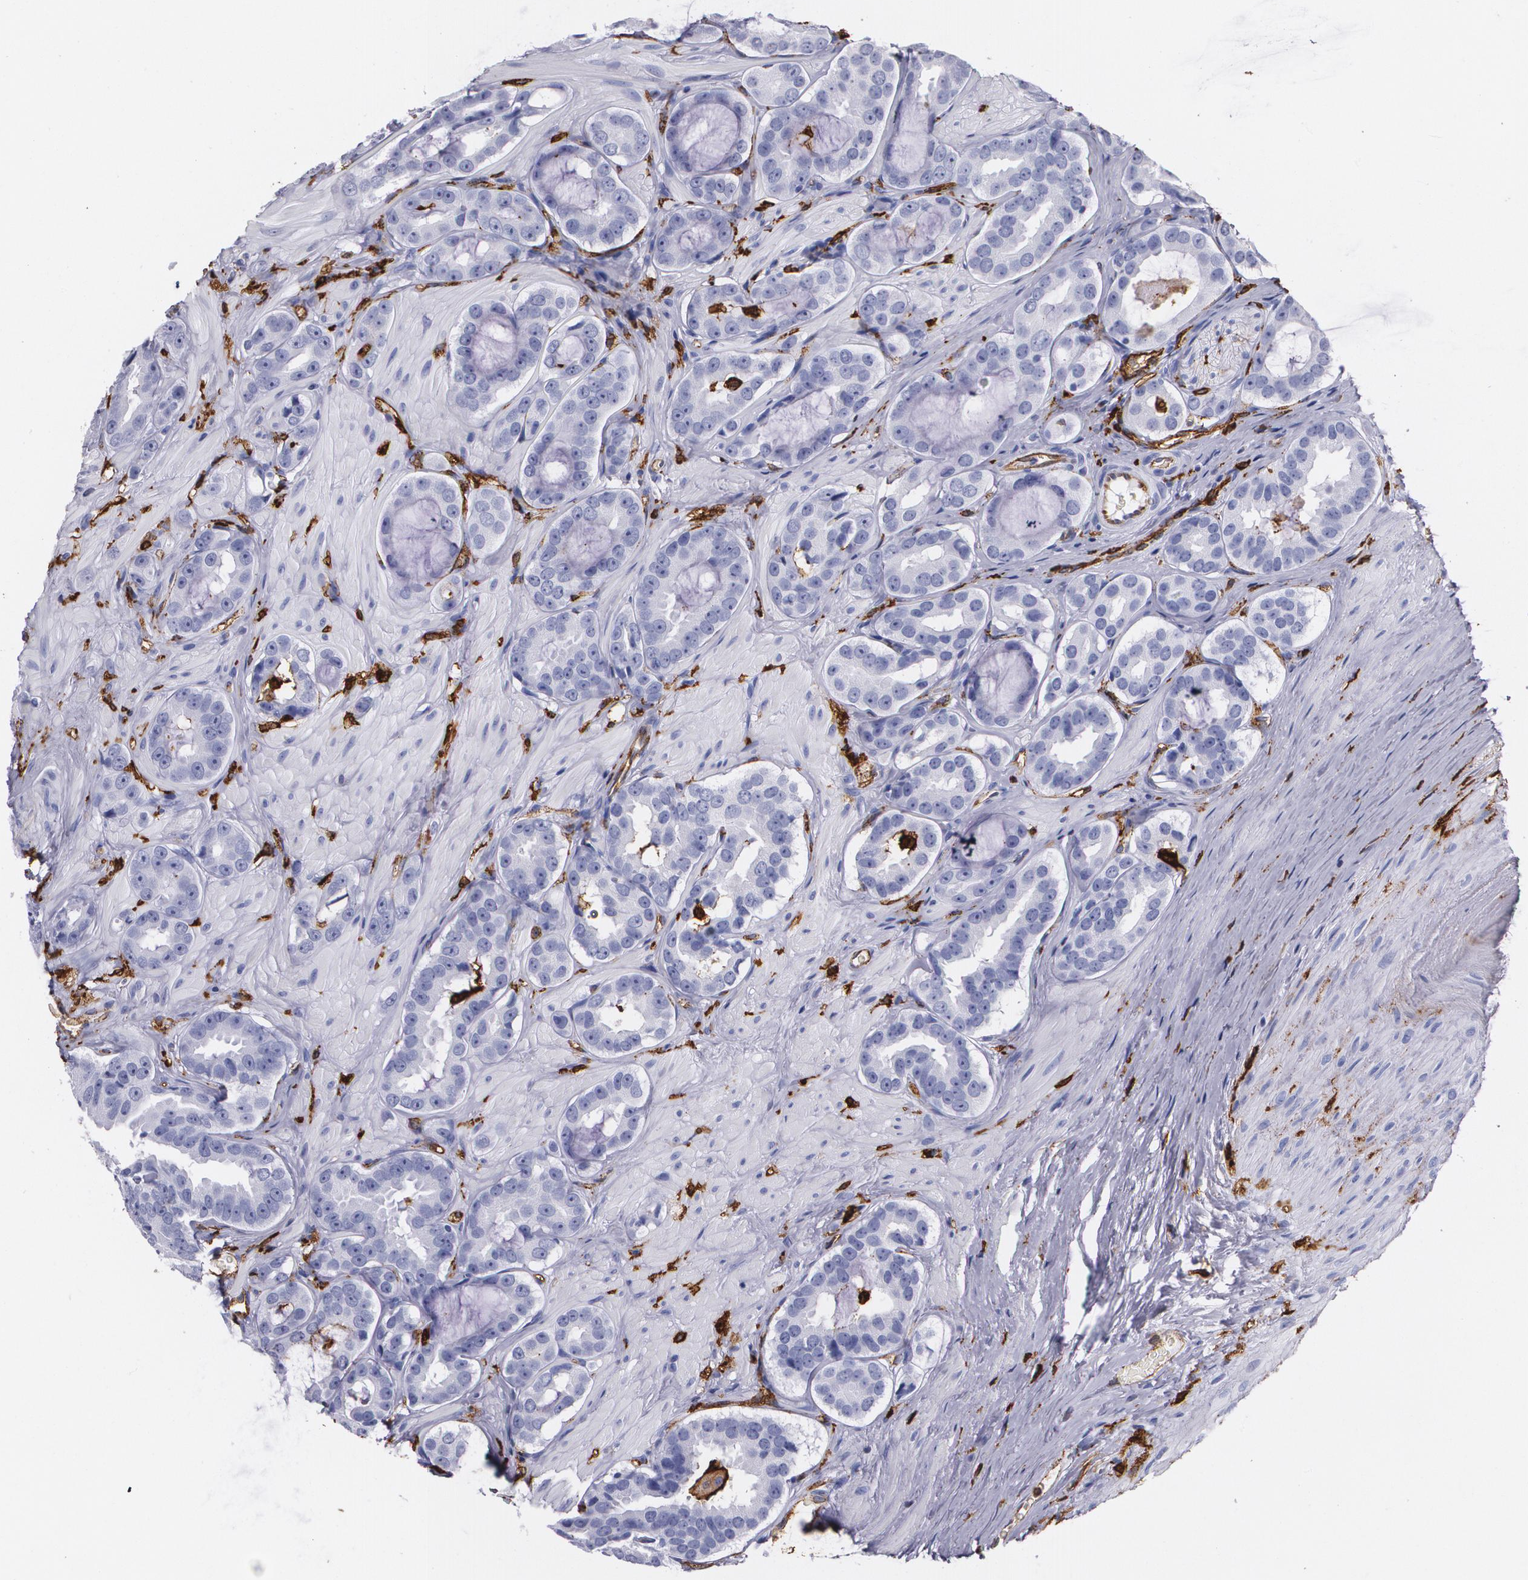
{"staining": {"intensity": "negative", "quantity": "none", "location": "none"}, "tissue": "prostate cancer", "cell_type": "Tumor cells", "image_type": "cancer", "snomed": [{"axis": "morphology", "description": "Adenocarcinoma, Low grade"}, {"axis": "topography", "description": "Prostate"}], "caption": "This is an immunohistochemistry (IHC) histopathology image of adenocarcinoma (low-grade) (prostate). There is no staining in tumor cells.", "gene": "HLA-DRA", "patient": {"sex": "male", "age": 59}}